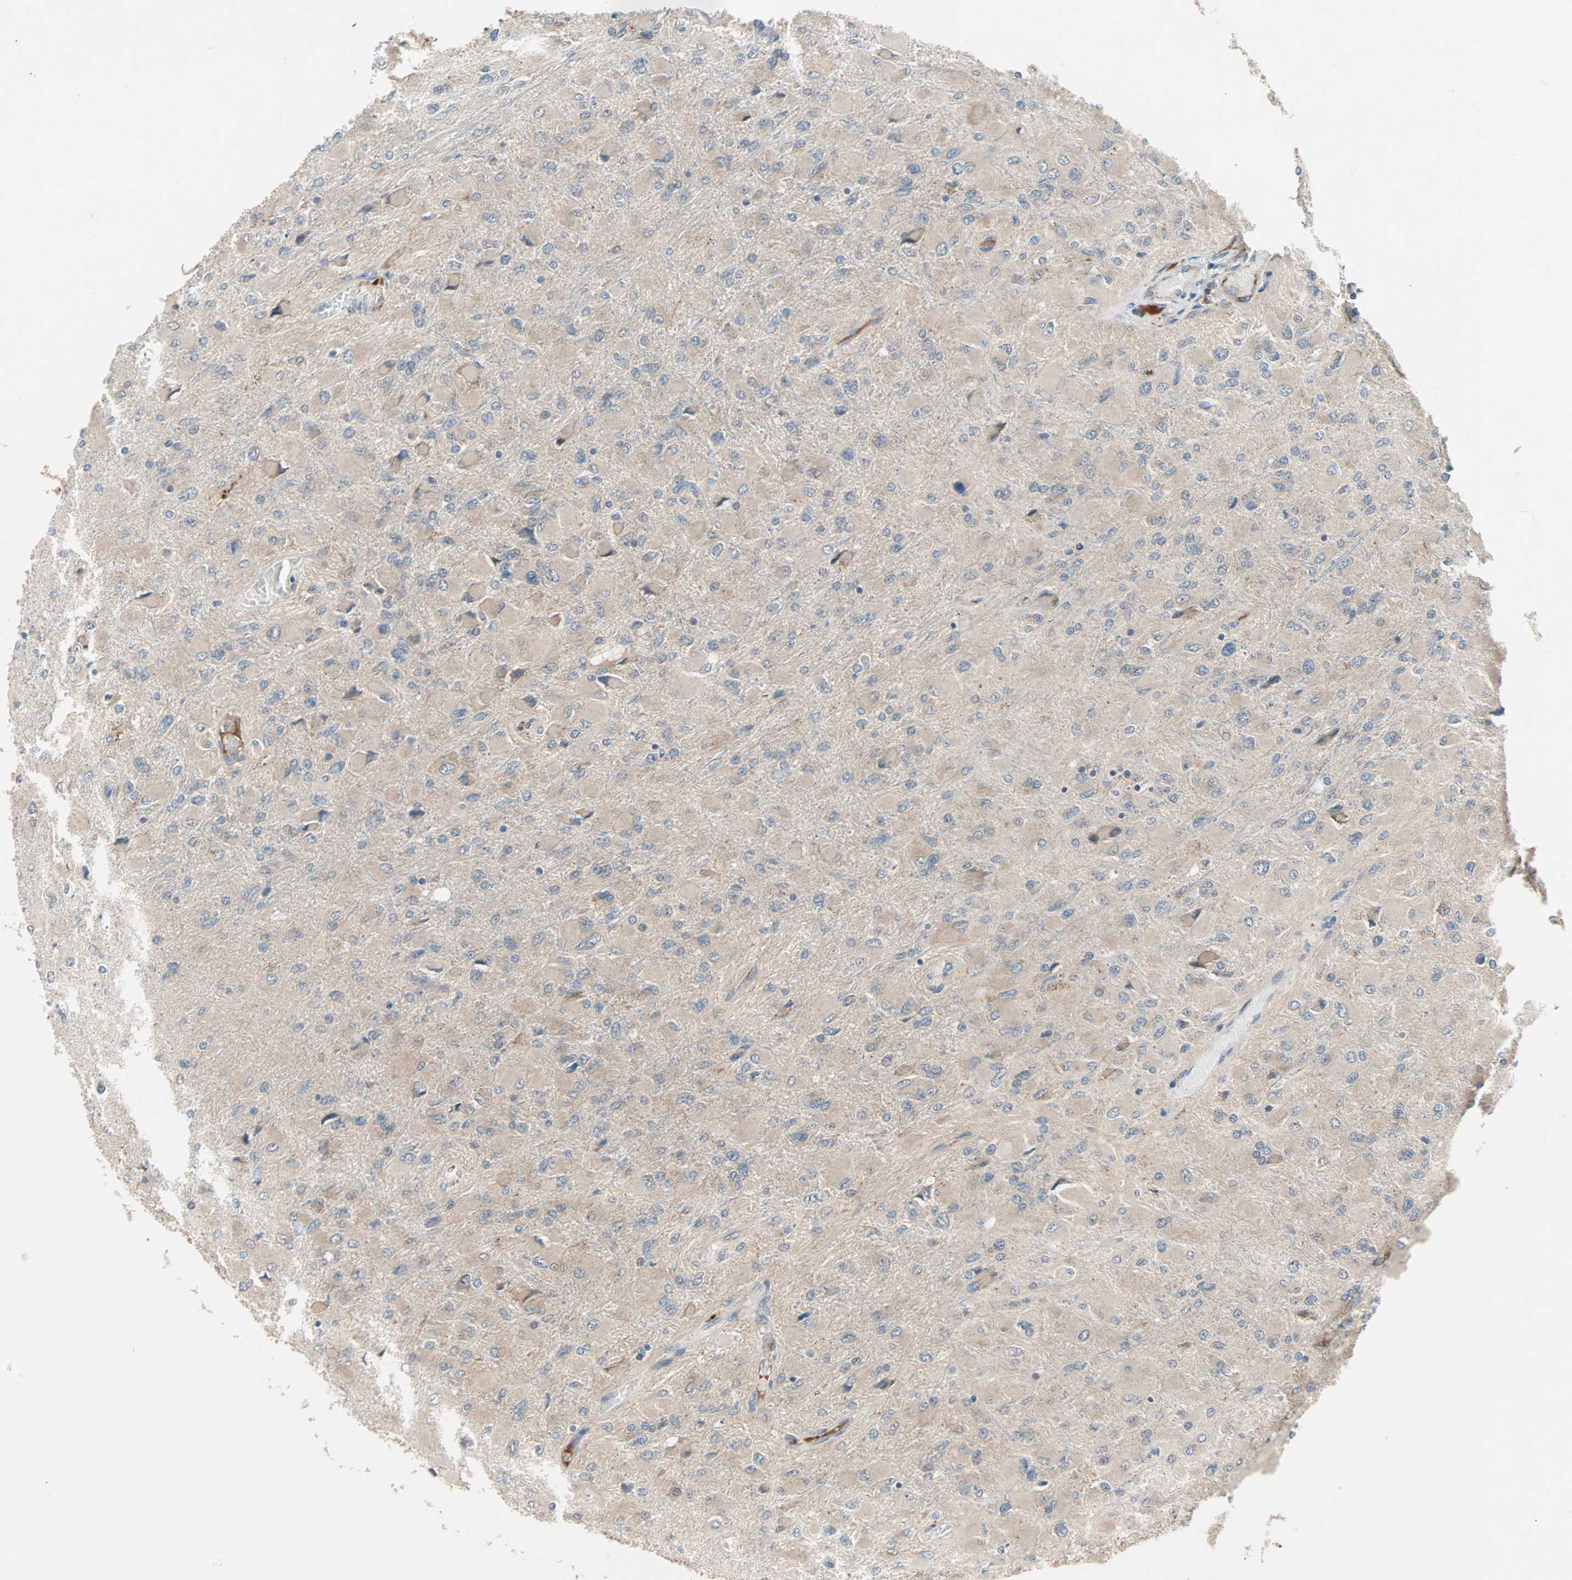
{"staining": {"intensity": "weak", "quantity": "25%-75%", "location": "cytoplasmic/membranous"}, "tissue": "glioma", "cell_type": "Tumor cells", "image_type": "cancer", "snomed": [{"axis": "morphology", "description": "Glioma, malignant, High grade"}, {"axis": "topography", "description": "Cerebral cortex"}], "caption": "Immunohistochemistry (DAB) staining of human malignant glioma (high-grade) exhibits weak cytoplasmic/membranous protein positivity in approximately 25%-75% of tumor cells.", "gene": "PROS1", "patient": {"sex": "female", "age": 36}}